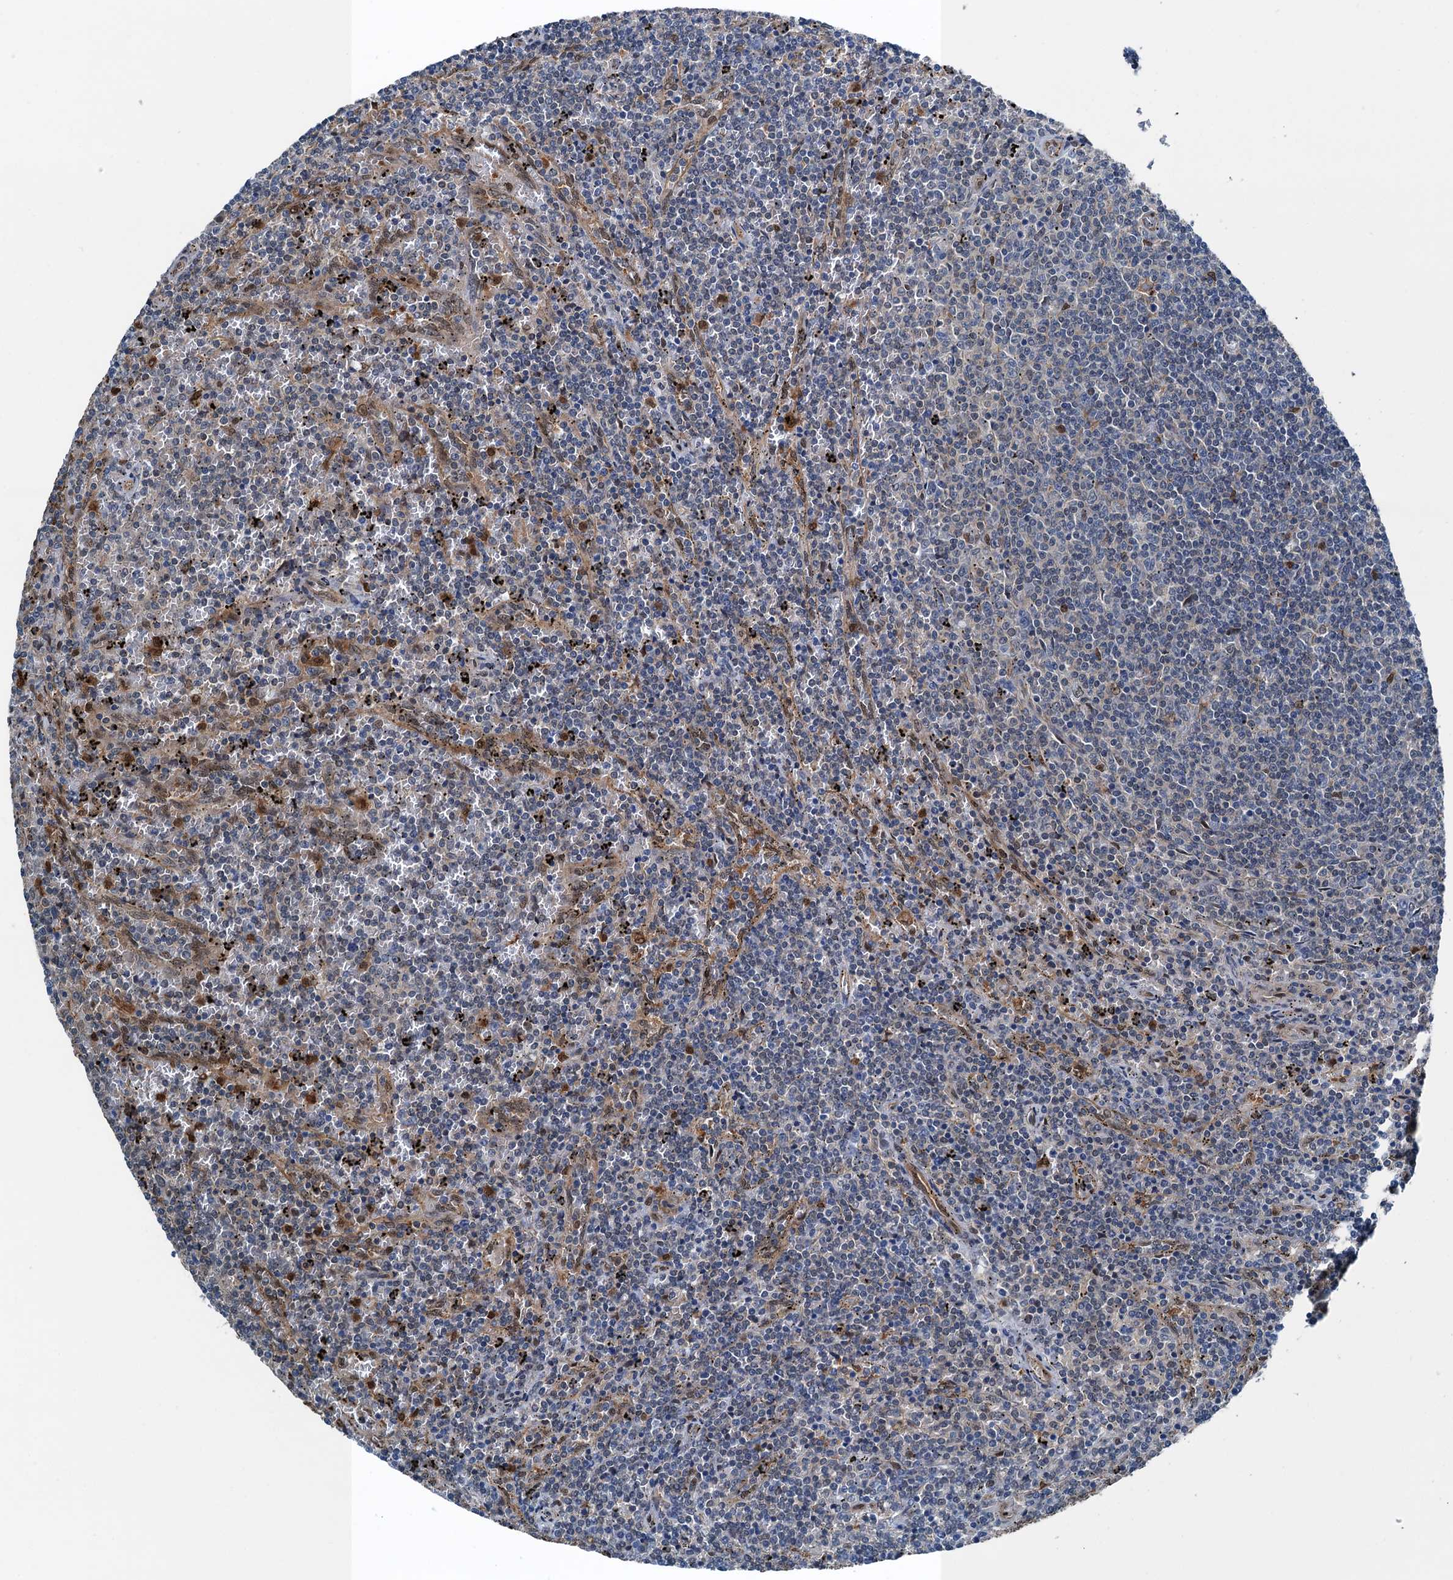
{"staining": {"intensity": "negative", "quantity": "none", "location": "none"}, "tissue": "lymphoma", "cell_type": "Tumor cells", "image_type": "cancer", "snomed": [{"axis": "morphology", "description": "Malignant lymphoma, non-Hodgkin's type, Low grade"}, {"axis": "topography", "description": "Spleen"}], "caption": "Image shows no protein staining in tumor cells of lymphoma tissue. (Brightfield microscopy of DAB (3,3'-diaminobenzidine) IHC at high magnification).", "gene": "RNH1", "patient": {"sex": "female", "age": 50}}